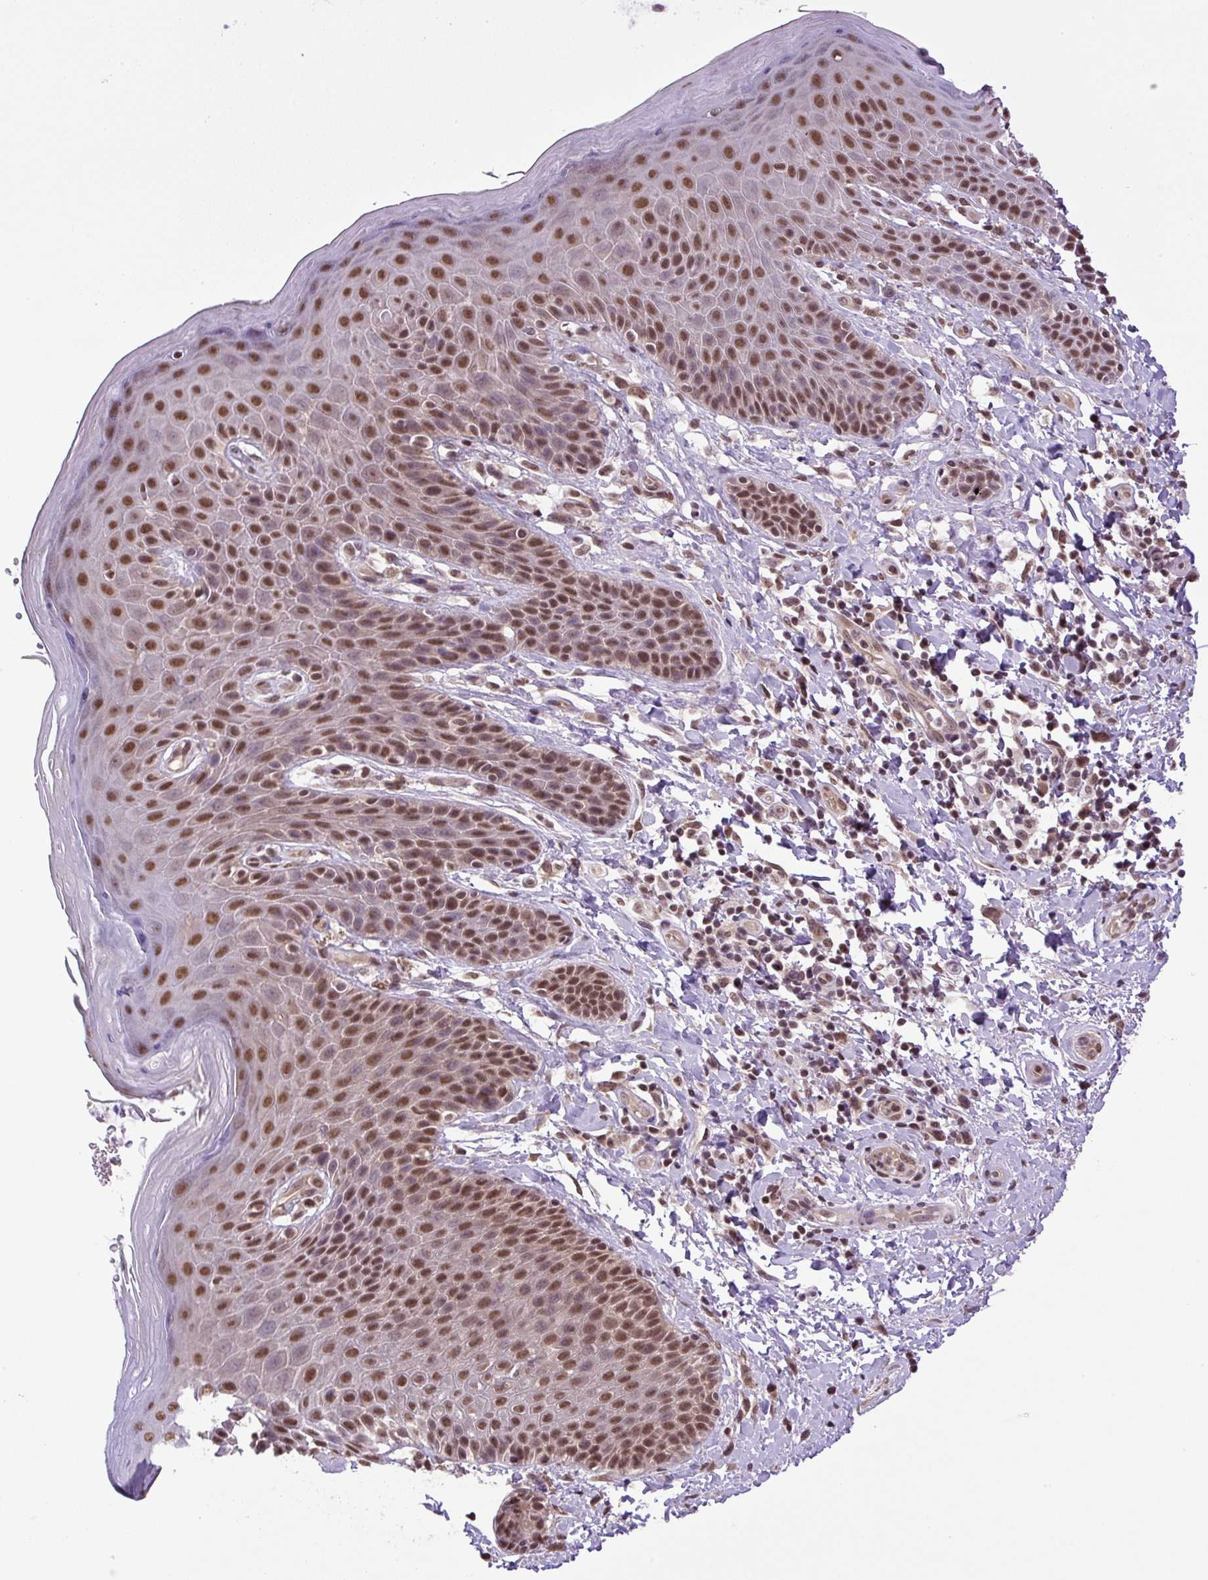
{"staining": {"intensity": "strong", "quantity": ">75%", "location": "nuclear"}, "tissue": "skin", "cell_type": "Epidermal cells", "image_type": "normal", "snomed": [{"axis": "morphology", "description": "Normal tissue, NOS"}, {"axis": "topography", "description": "Peripheral nerve tissue"}], "caption": "Protein expression analysis of unremarkable skin displays strong nuclear staining in approximately >75% of epidermal cells. (IHC, brightfield microscopy, high magnification).", "gene": "SGTA", "patient": {"sex": "male", "age": 51}}